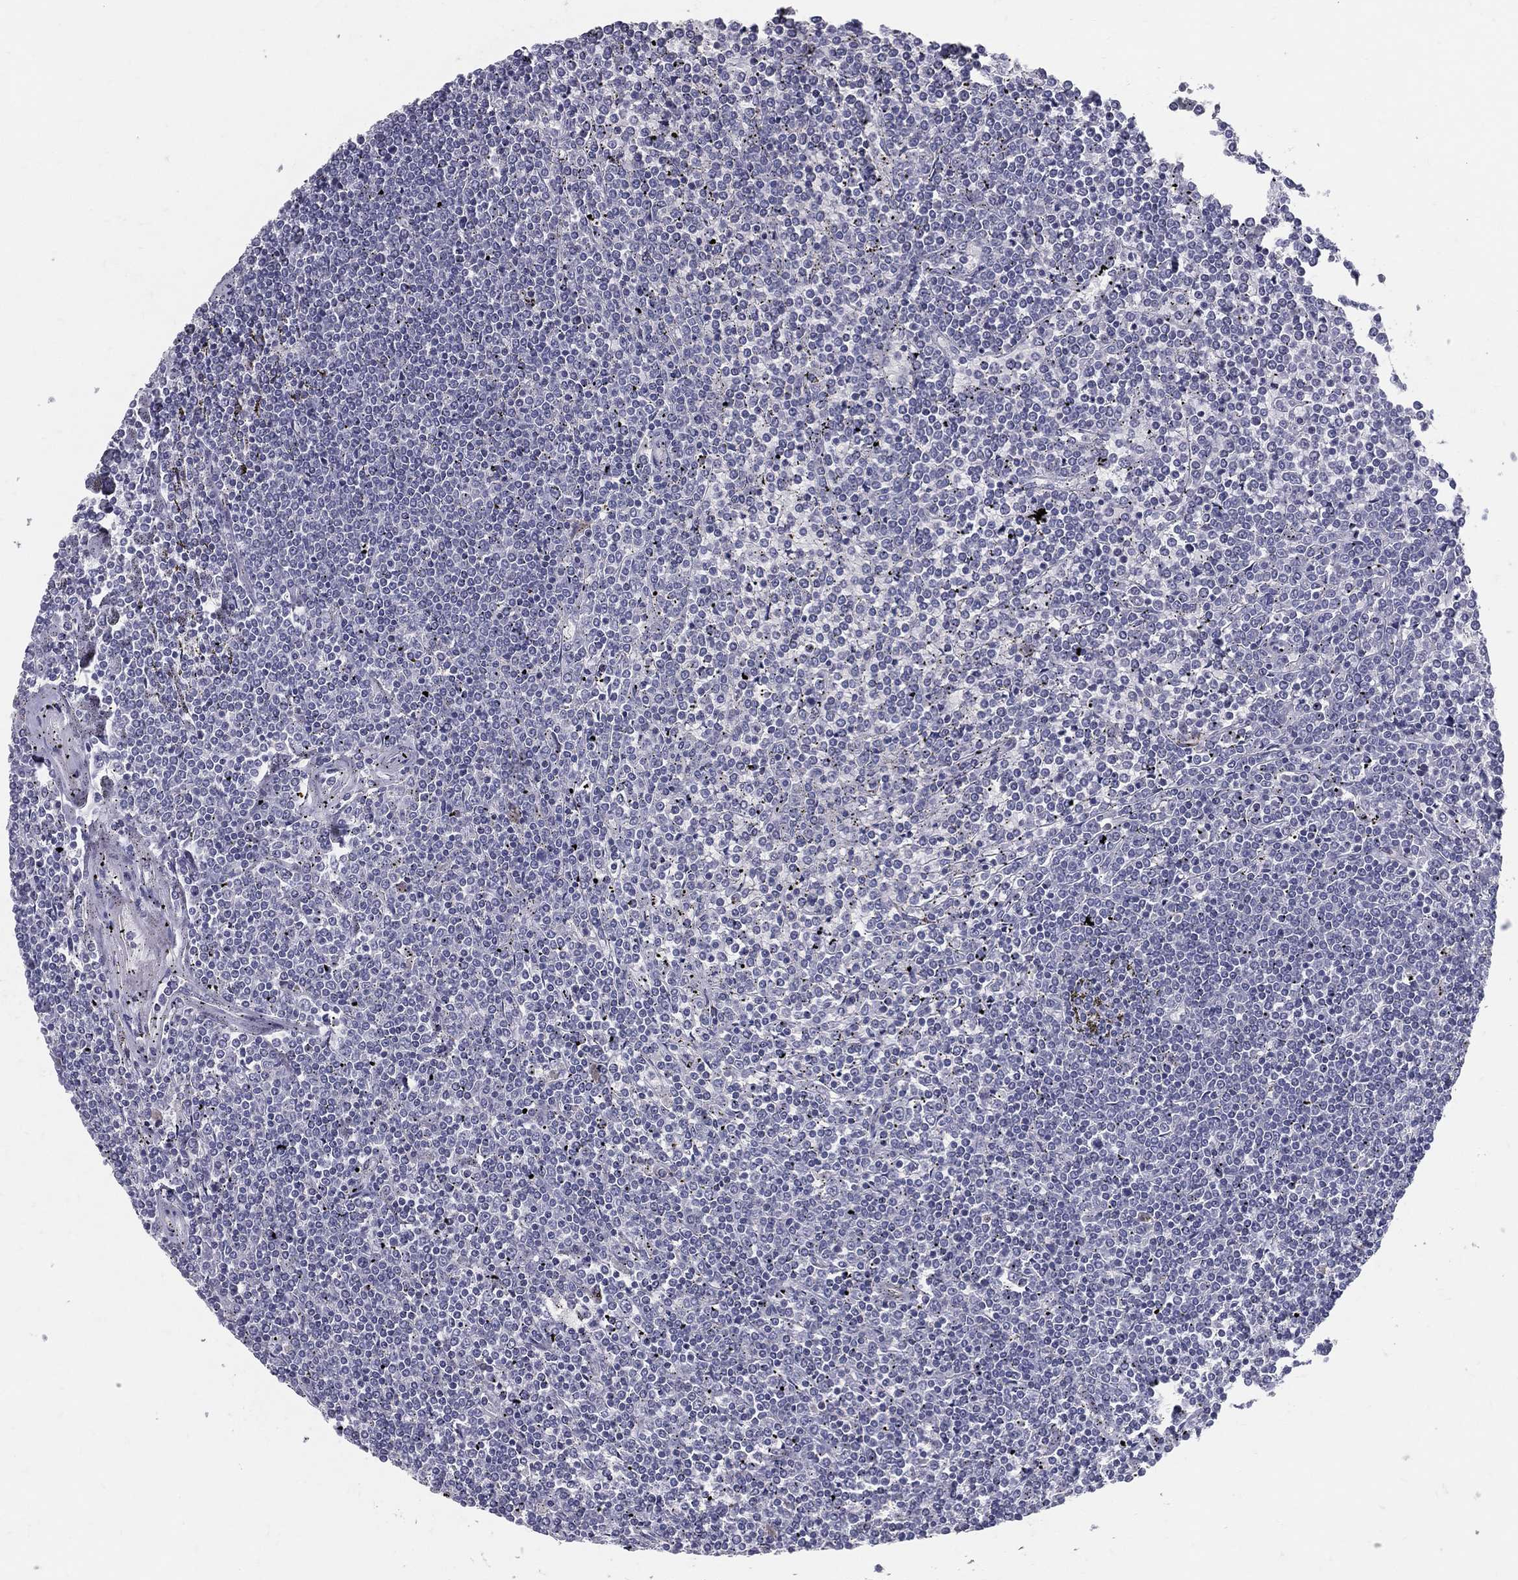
{"staining": {"intensity": "negative", "quantity": "none", "location": "none"}, "tissue": "lymphoma", "cell_type": "Tumor cells", "image_type": "cancer", "snomed": [{"axis": "morphology", "description": "Malignant lymphoma, non-Hodgkin's type, Low grade"}, {"axis": "topography", "description": "Spleen"}], "caption": "IHC image of human lymphoma stained for a protein (brown), which demonstrates no expression in tumor cells.", "gene": "ACE2", "patient": {"sex": "female", "age": 19}}